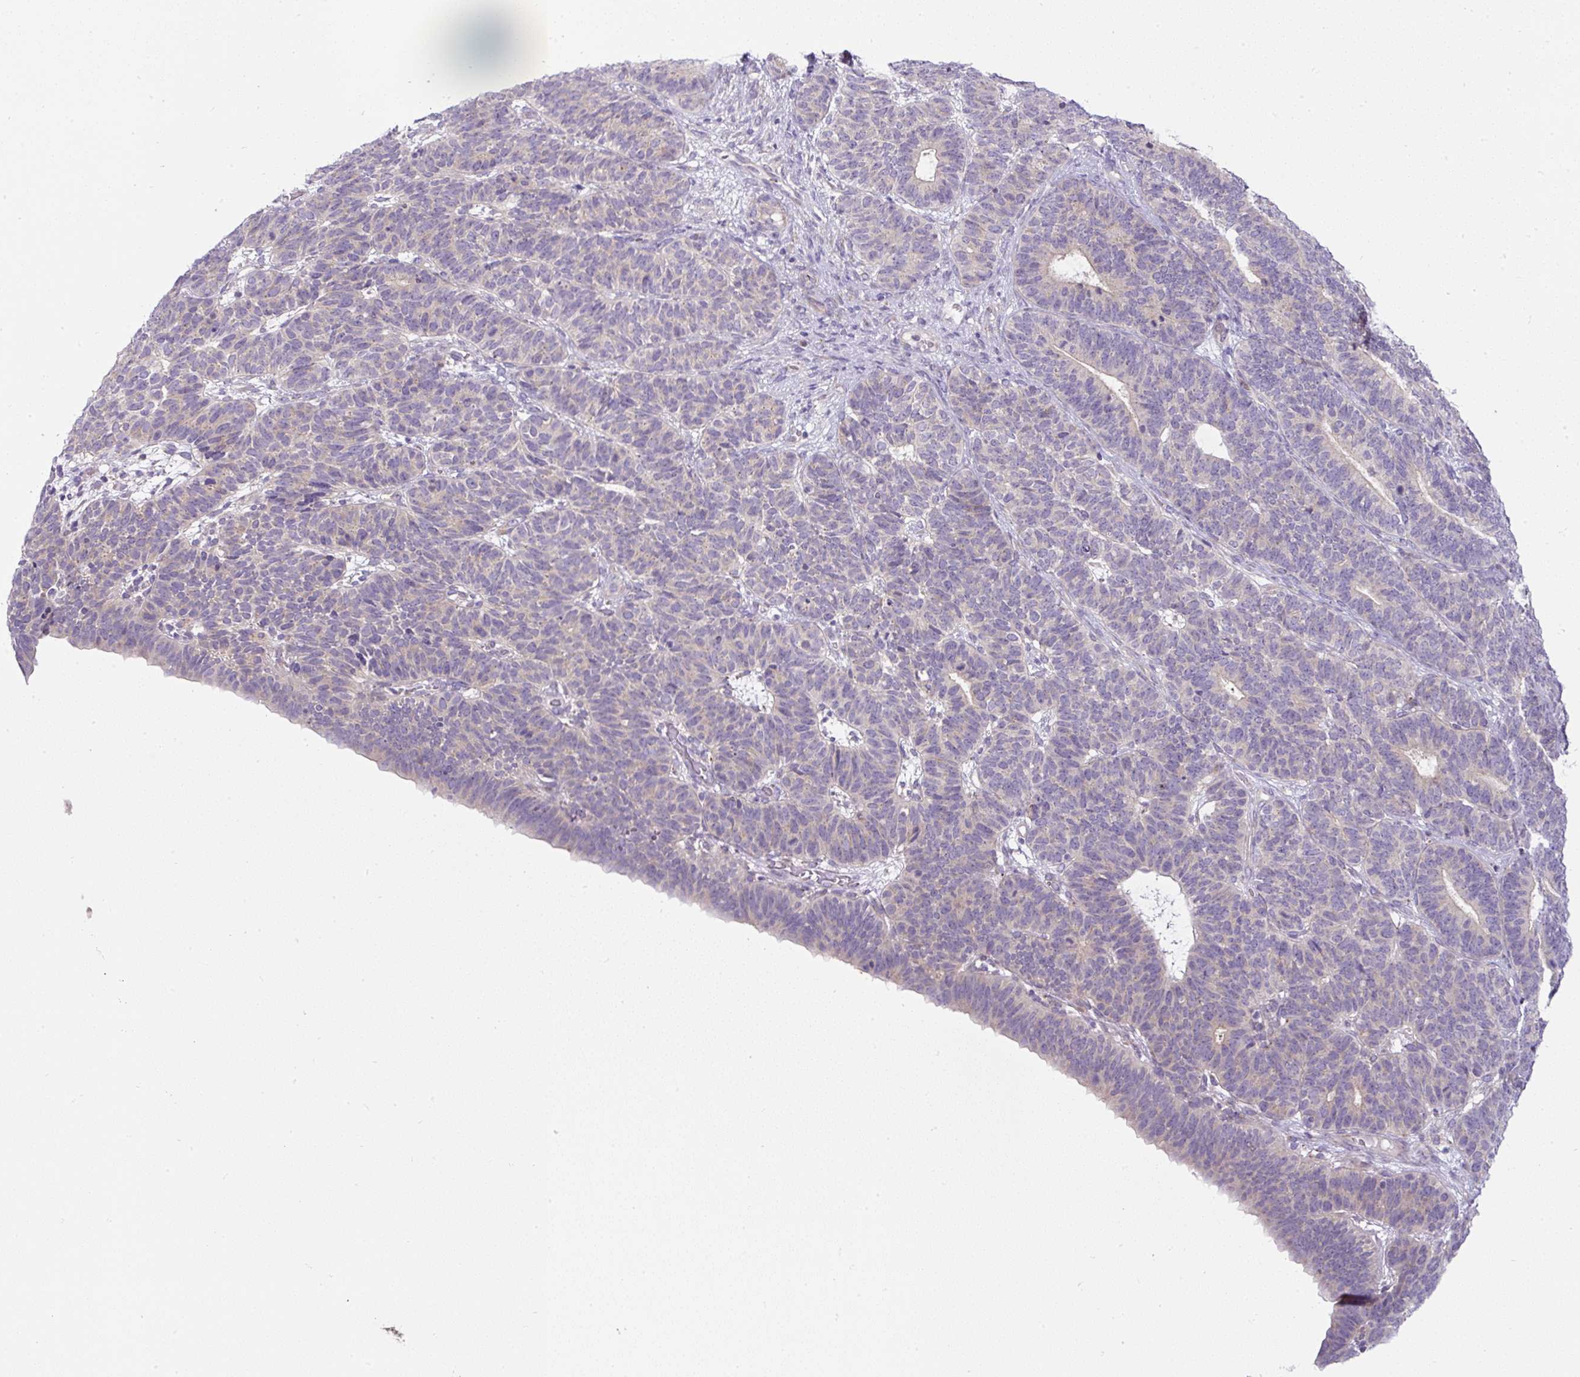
{"staining": {"intensity": "negative", "quantity": "none", "location": "none"}, "tissue": "endometrial cancer", "cell_type": "Tumor cells", "image_type": "cancer", "snomed": [{"axis": "morphology", "description": "Adenocarcinoma, NOS"}, {"axis": "topography", "description": "Endometrium"}], "caption": "Endometrial adenocarcinoma was stained to show a protein in brown. There is no significant expression in tumor cells.", "gene": "HPS4", "patient": {"sex": "female", "age": 70}}